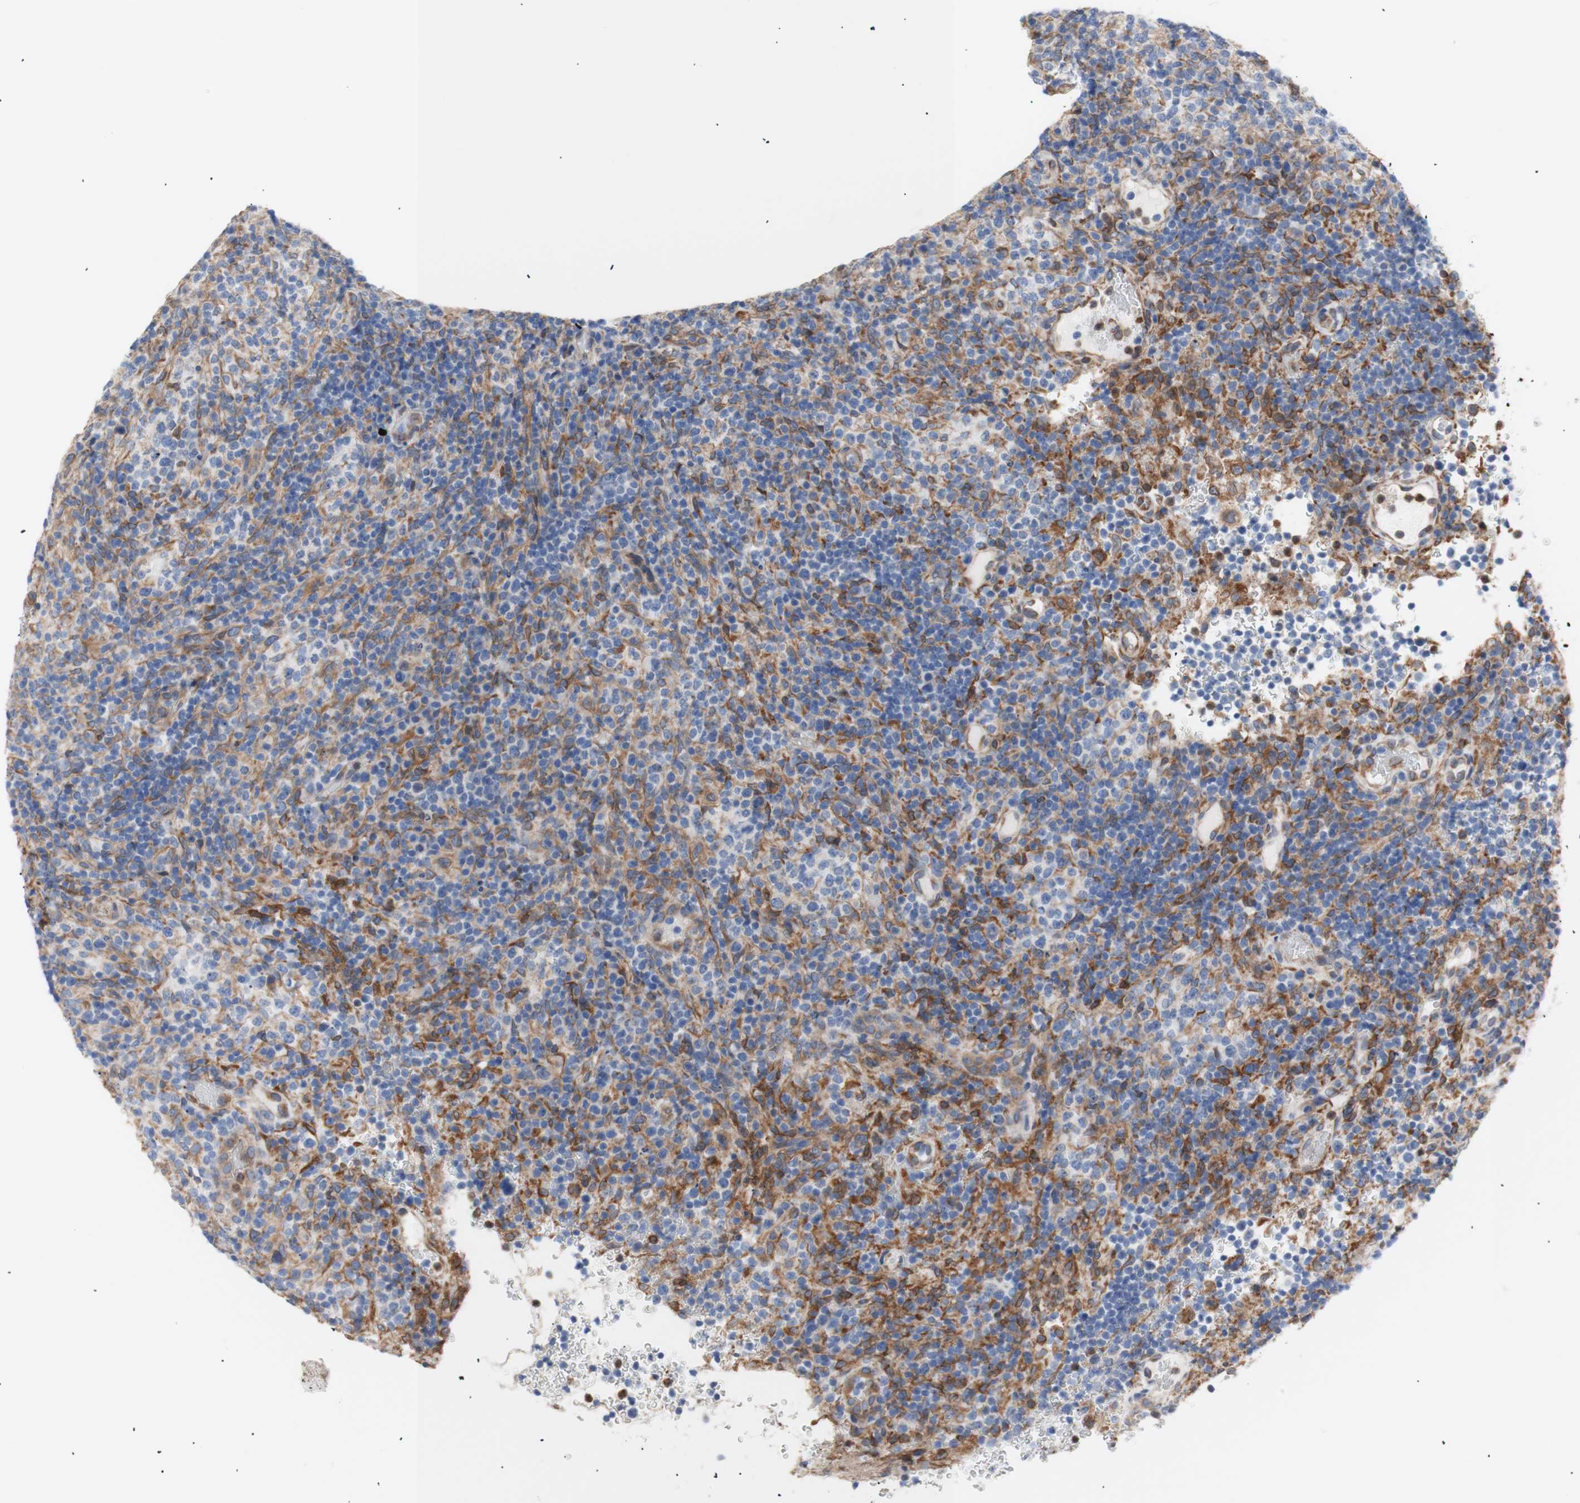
{"staining": {"intensity": "moderate", "quantity": "<25%", "location": "cytoplasmic/membranous"}, "tissue": "lymphoma", "cell_type": "Tumor cells", "image_type": "cancer", "snomed": [{"axis": "morphology", "description": "Malignant lymphoma, non-Hodgkin's type, High grade"}, {"axis": "topography", "description": "Lymph node"}], "caption": "A brown stain labels moderate cytoplasmic/membranous expression of a protein in lymphoma tumor cells.", "gene": "ERLIN1", "patient": {"sex": "female", "age": 76}}